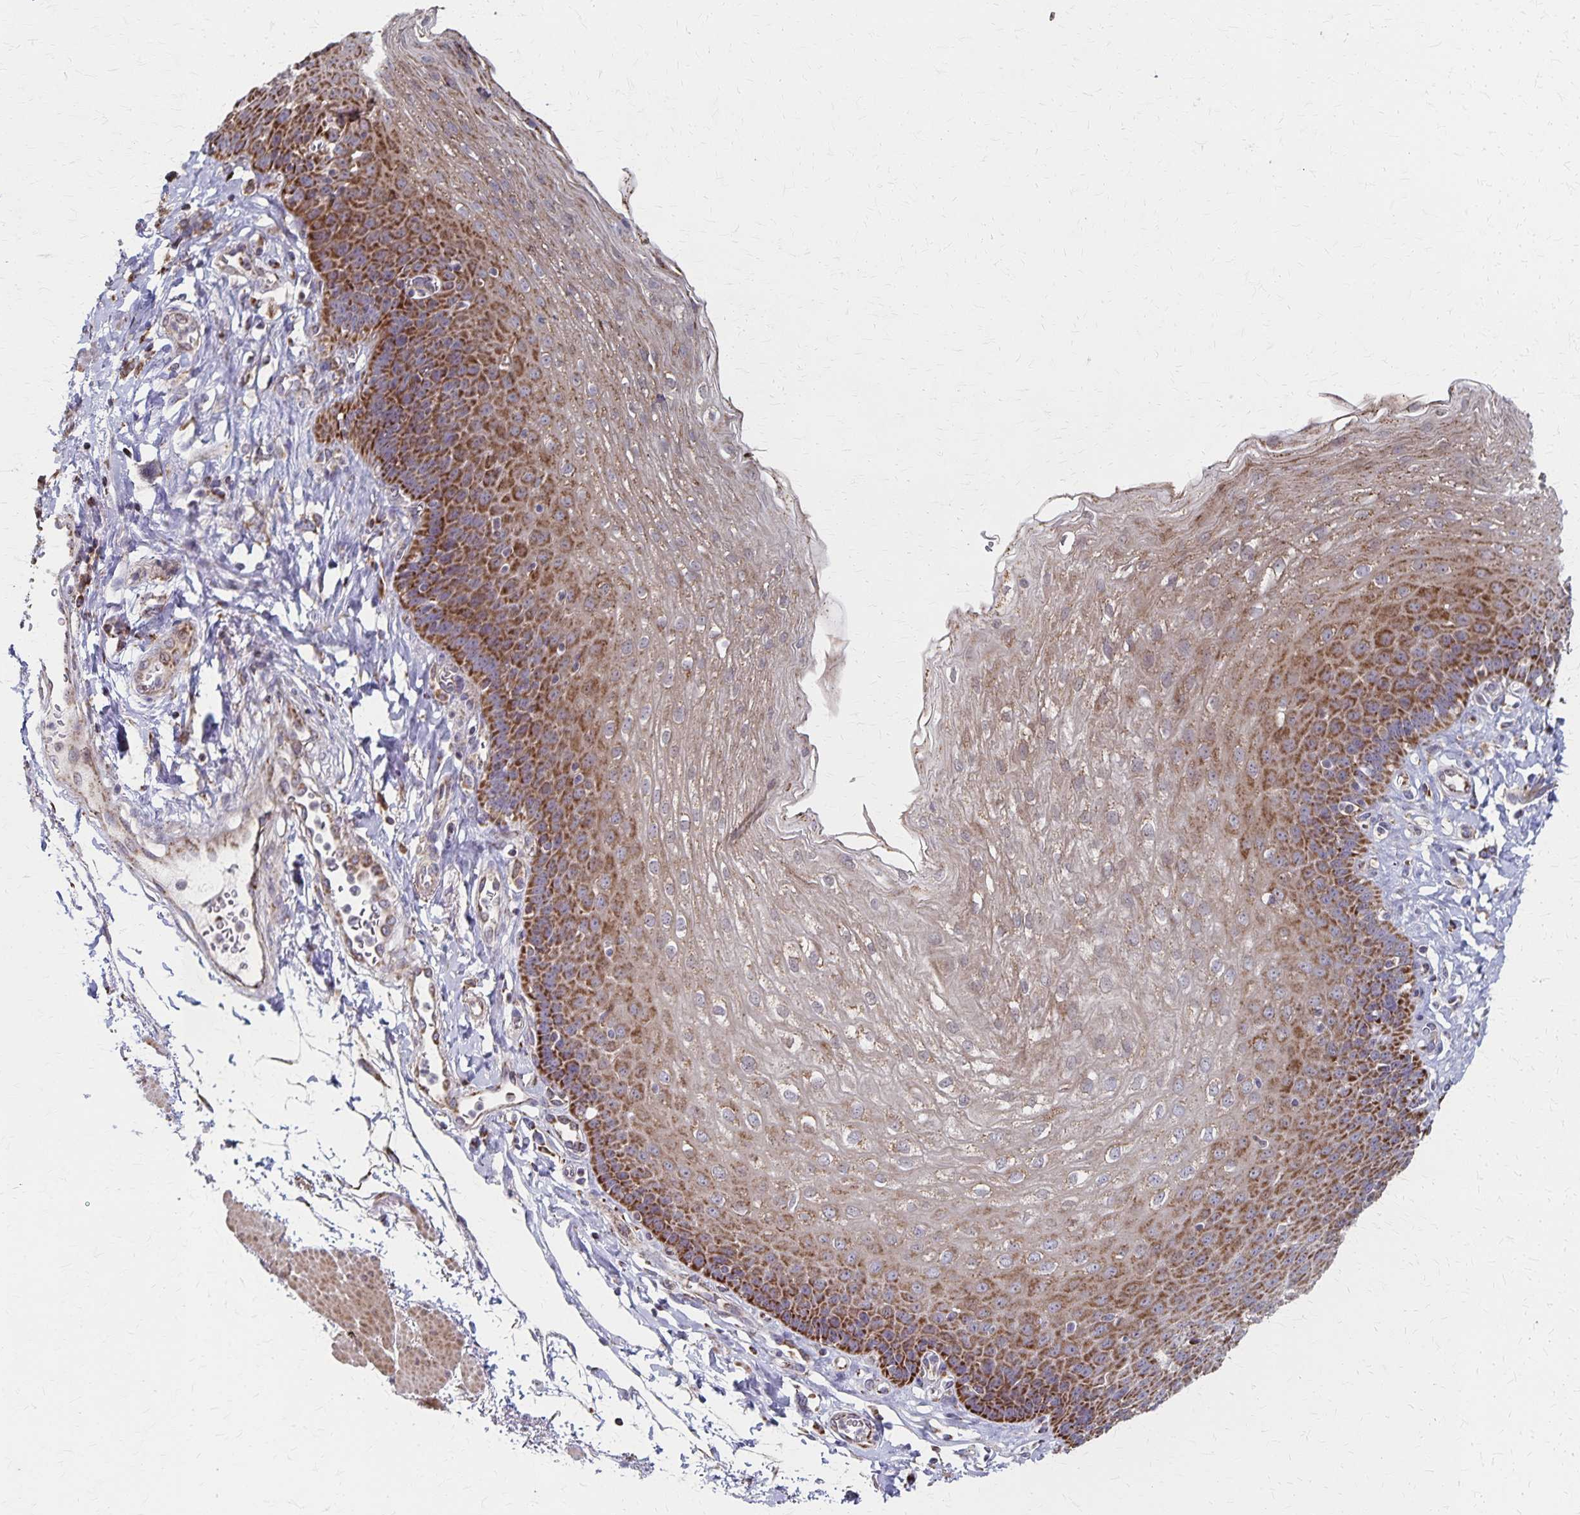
{"staining": {"intensity": "strong", "quantity": "25%-75%", "location": "cytoplasmic/membranous"}, "tissue": "esophagus", "cell_type": "Squamous epithelial cells", "image_type": "normal", "snomed": [{"axis": "morphology", "description": "Normal tissue, NOS"}, {"axis": "topography", "description": "Esophagus"}], "caption": "Brown immunohistochemical staining in unremarkable human esophagus reveals strong cytoplasmic/membranous expression in approximately 25%-75% of squamous epithelial cells. Nuclei are stained in blue.", "gene": "DYRK4", "patient": {"sex": "female", "age": 81}}